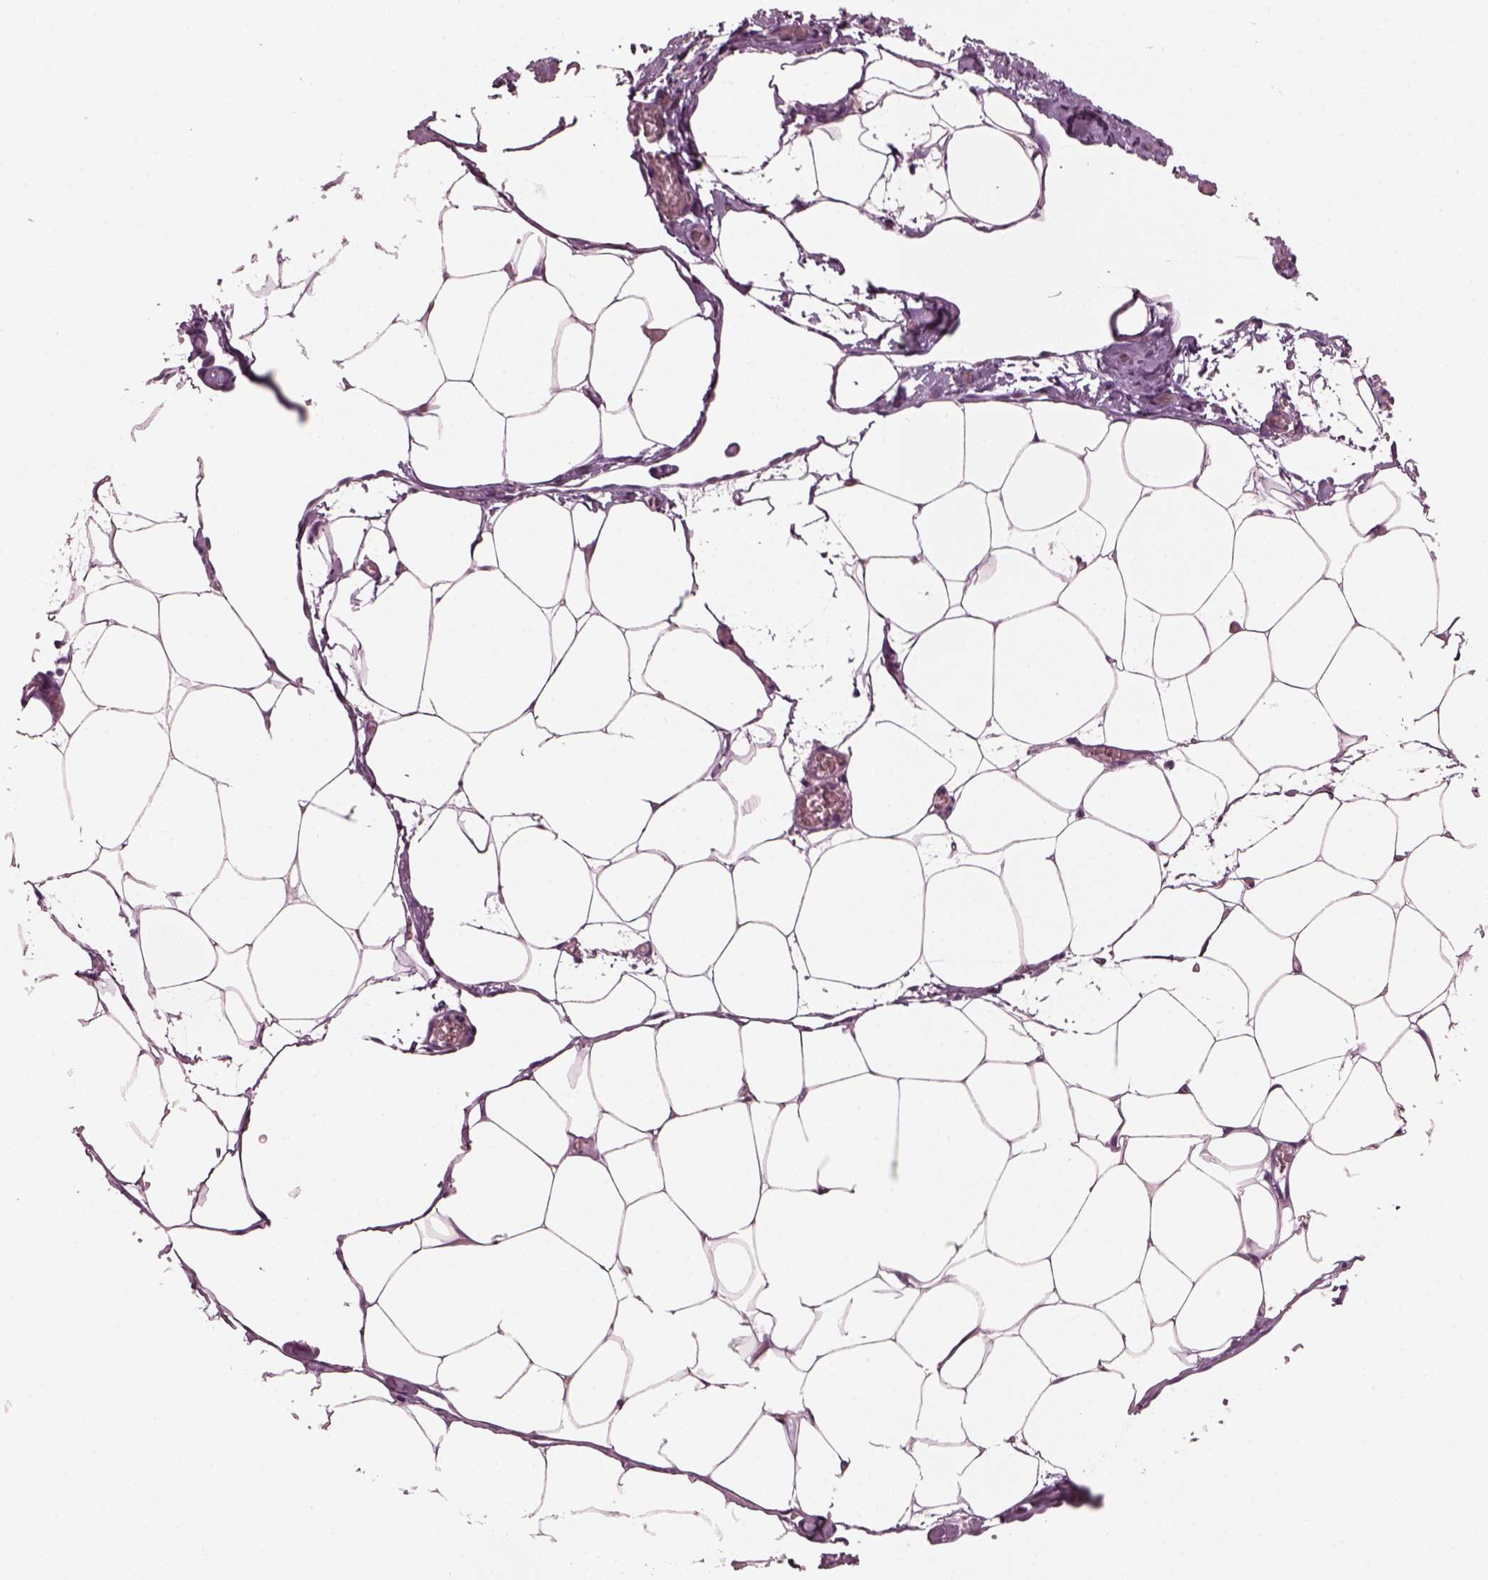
{"staining": {"intensity": "negative", "quantity": "none", "location": "none"}, "tissue": "adipose tissue", "cell_type": "Adipocytes", "image_type": "normal", "snomed": [{"axis": "morphology", "description": "Normal tissue, NOS"}, {"axis": "topography", "description": "Adipose tissue"}], "caption": "Immunohistochemistry (IHC) photomicrograph of normal human adipose tissue stained for a protein (brown), which displays no positivity in adipocytes.", "gene": "SHTN1", "patient": {"sex": "male", "age": 57}}